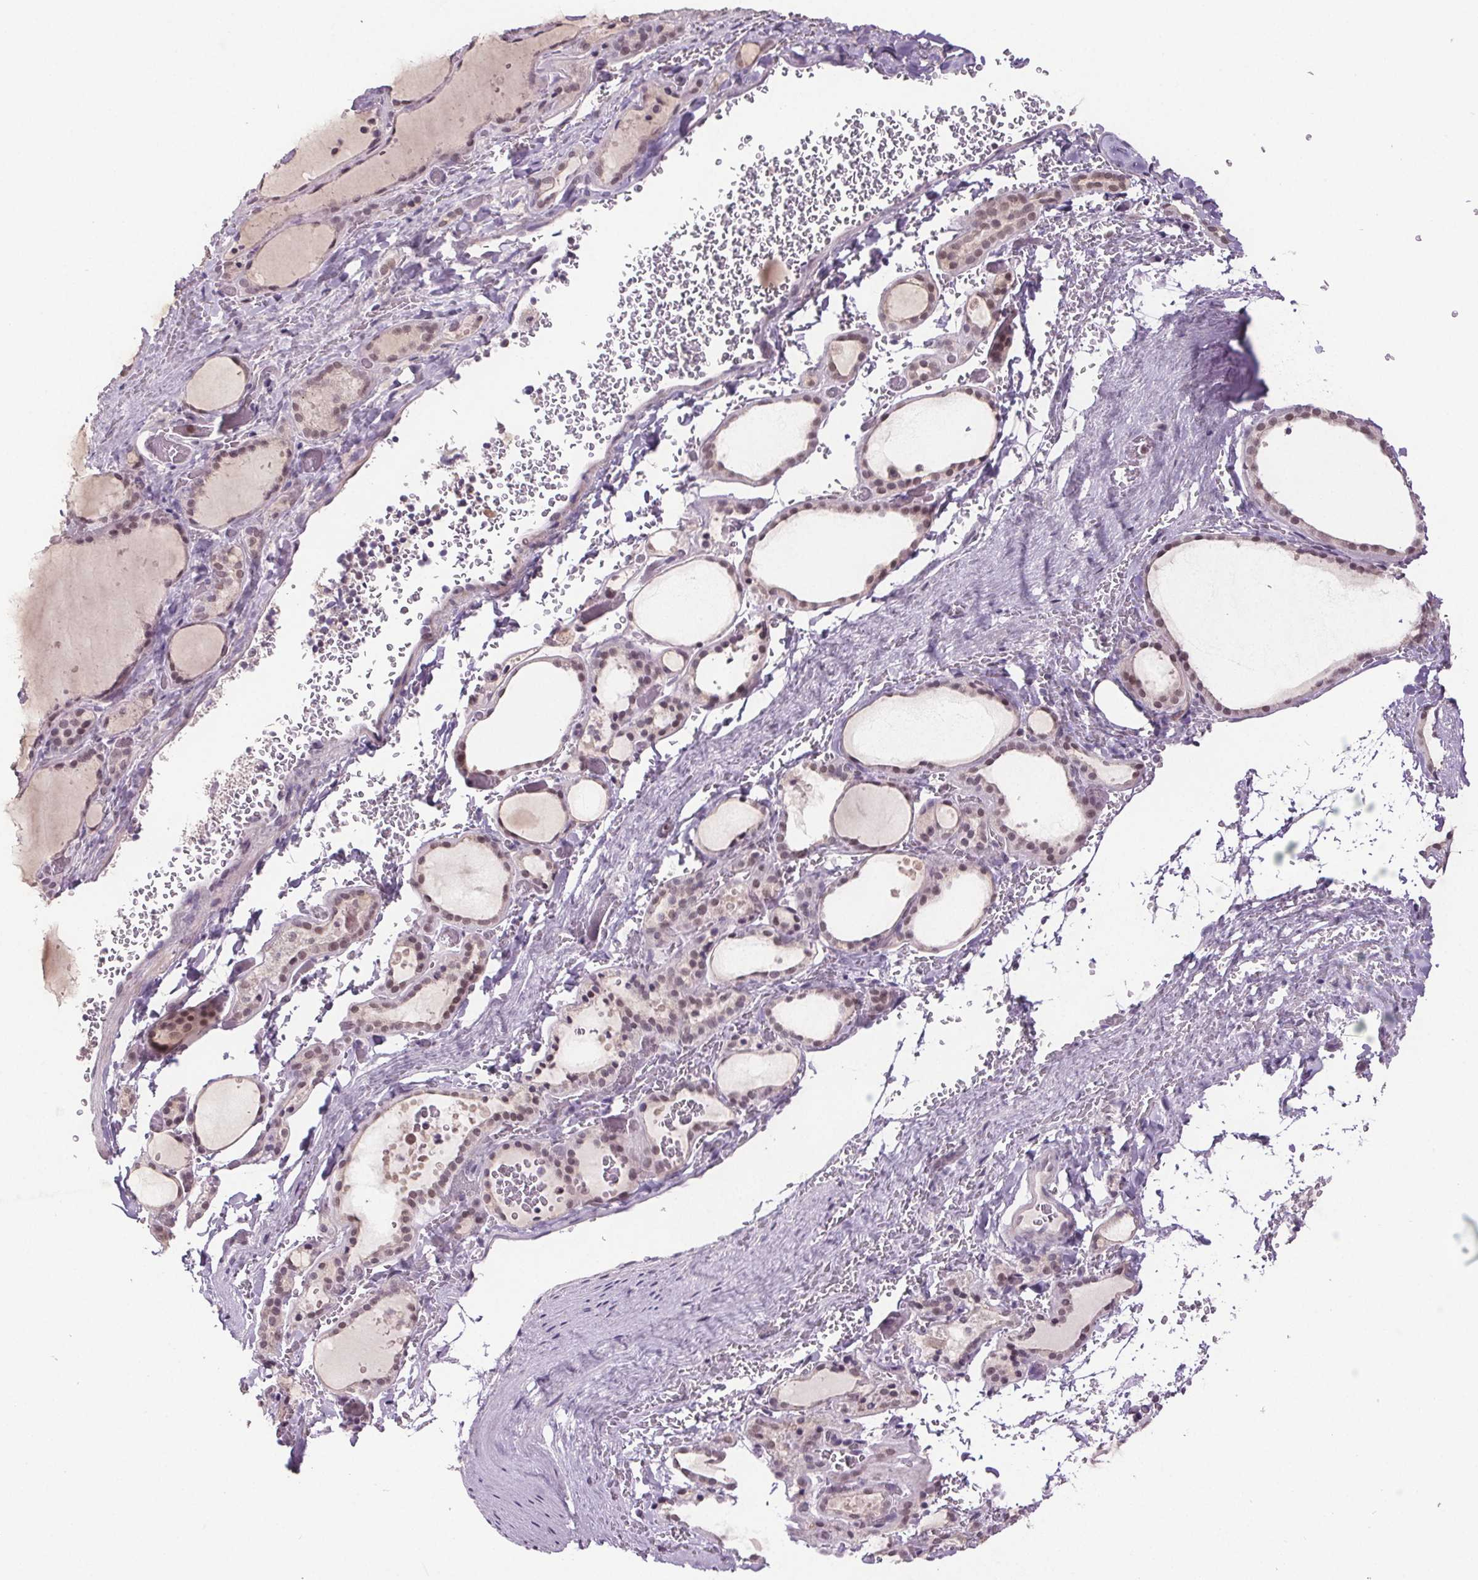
{"staining": {"intensity": "moderate", "quantity": "25%-75%", "location": "nuclear"}, "tissue": "thyroid gland", "cell_type": "Glandular cells", "image_type": "normal", "snomed": [{"axis": "morphology", "description": "Normal tissue, NOS"}, {"axis": "topography", "description": "Thyroid gland"}], "caption": "A histopathology image showing moderate nuclear expression in approximately 25%-75% of glandular cells in benign thyroid gland, as visualized by brown immunohistochemical staining.", "gene": "CENPF", "patient": {"sex": "female", "age": 36}}